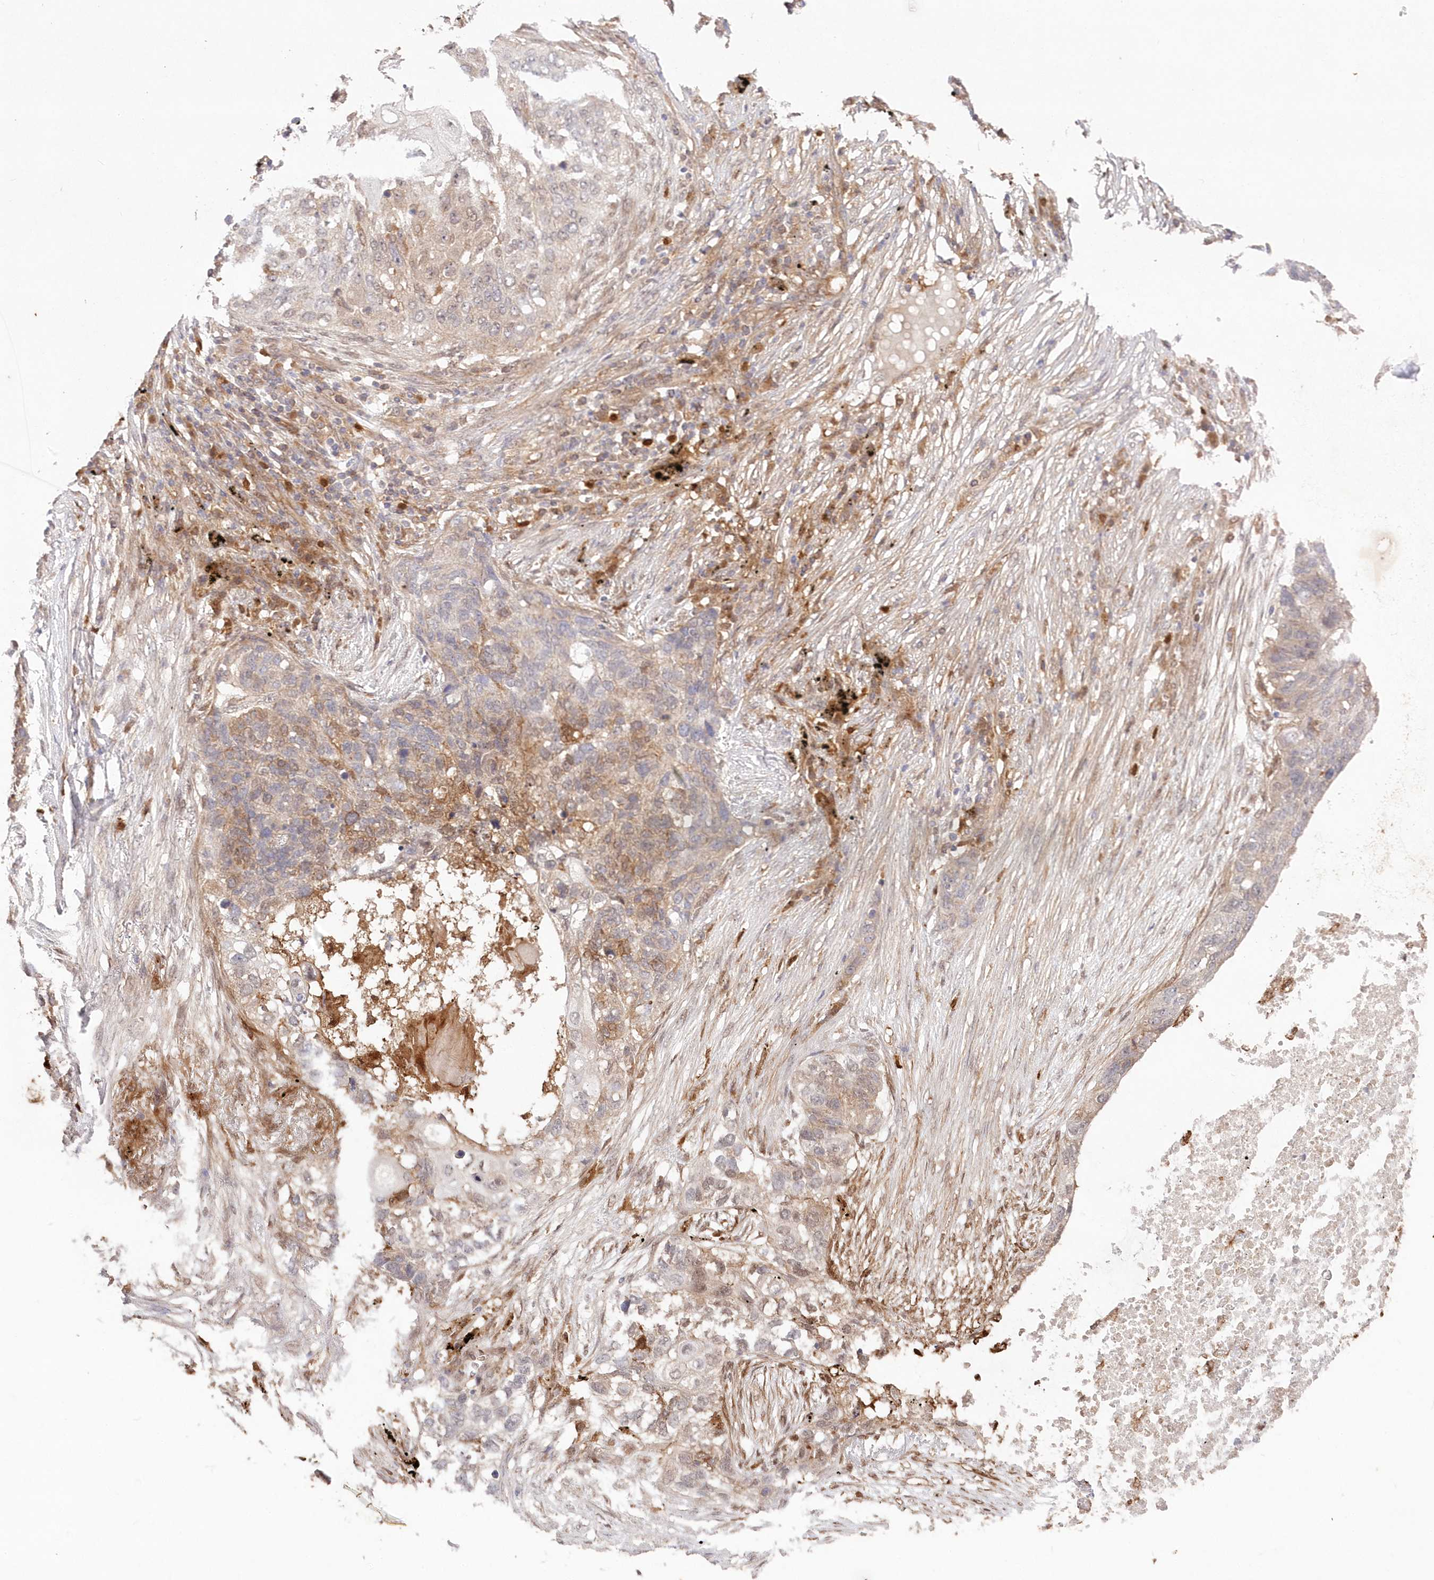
{"staining": {"intensity": "weak", "quantity": "<25%", "location": "cytoplasmic/membranous"}, "tissue": "lung cancer", "cell_type": "Tumor cells", "image_type": "cancer", "snomed": [{"axis": "morphology", "description": "Squamous cell carcinoma, NOS"}, {"axis": "topography", "description": "Lung"}], "caption": "Tumor cells are negative for protein expression in human squamous cell carcinoma (lung). (DAB (3,3'-diaminobenzidine) immunohistochemistry (IHC) with hematoxylin counter stain).", "gene": "GBE1", "patient": {"sex": "female", "age": 63}}